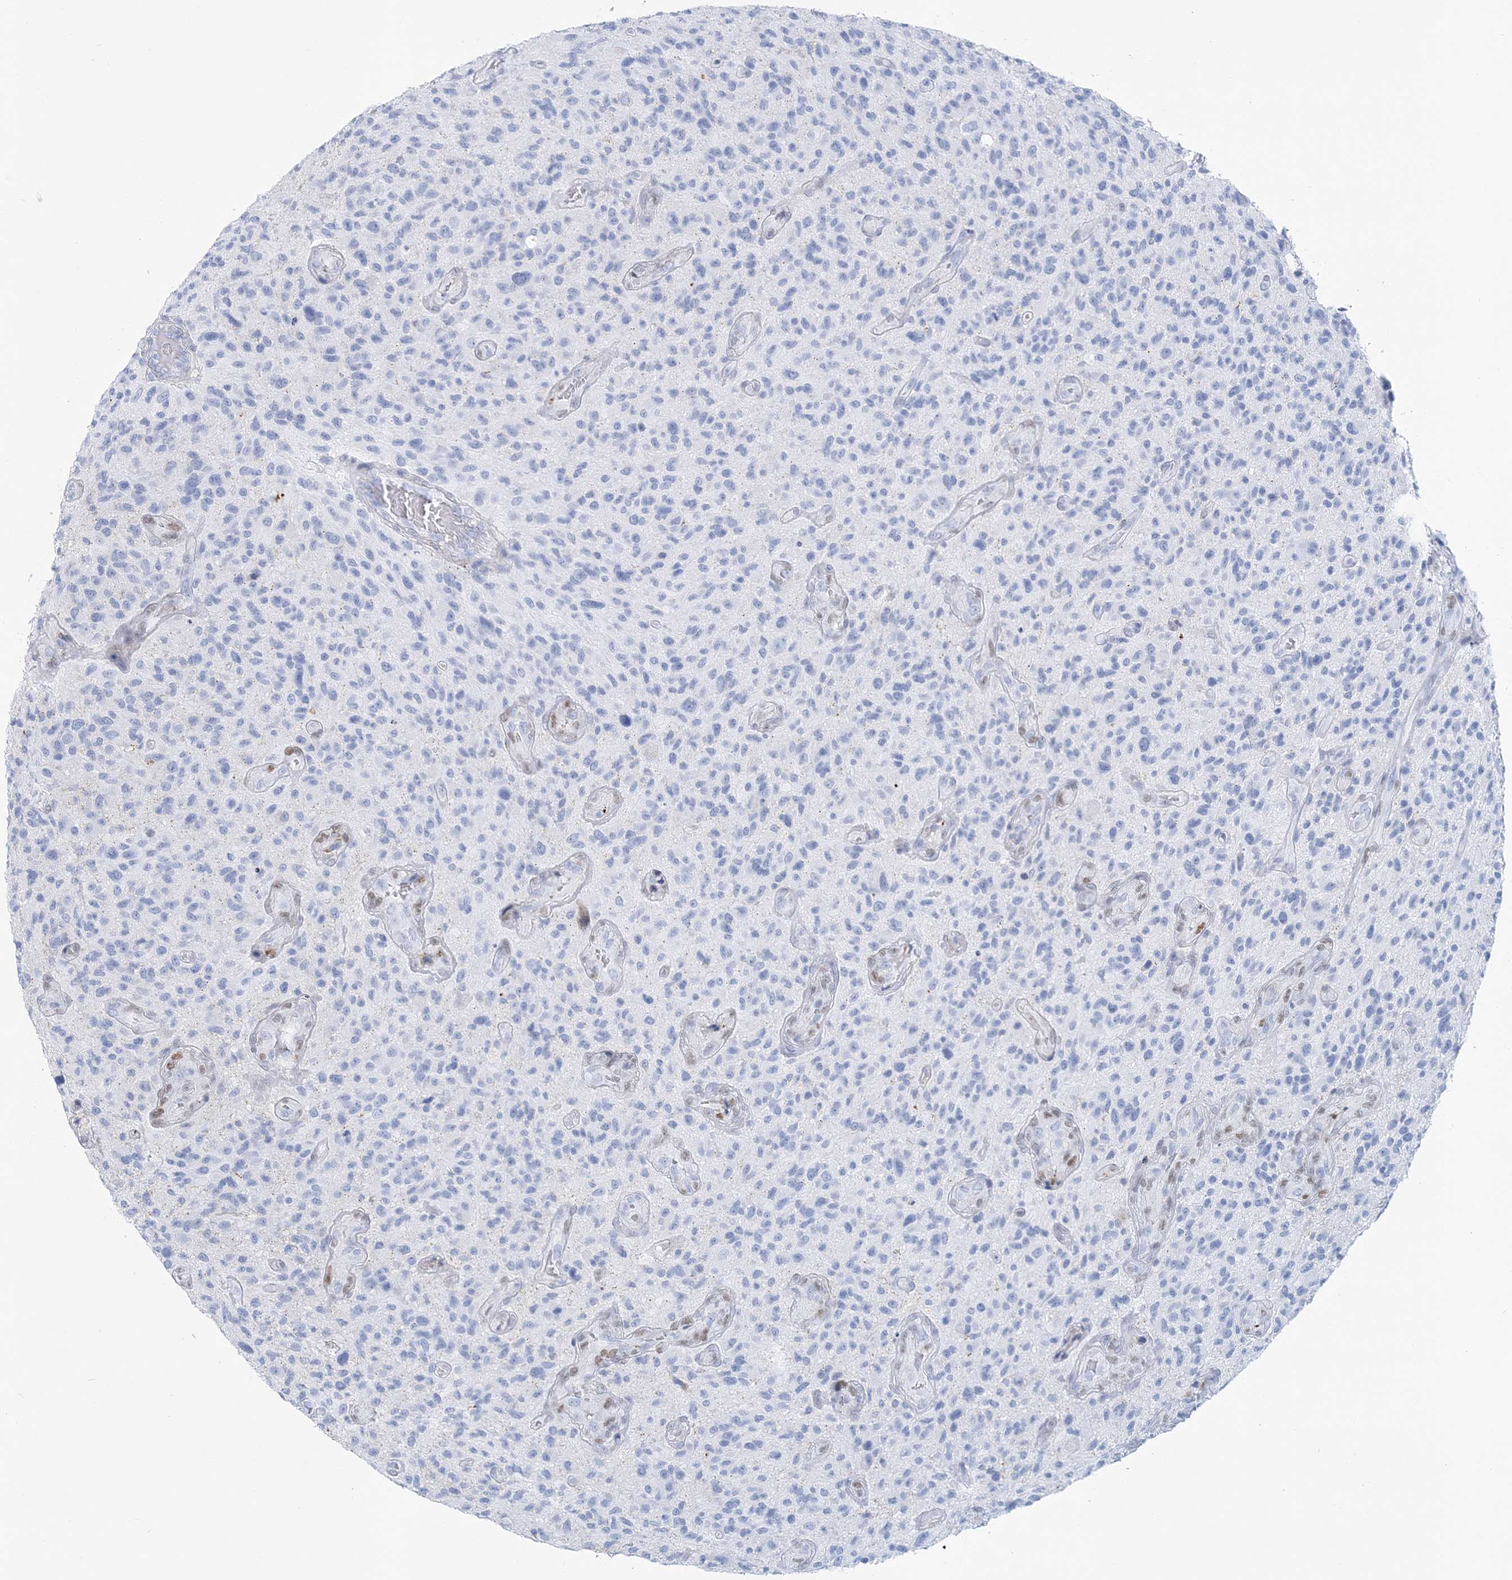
{"staining": {"intensity": "negative", "quantity": "none", "location": "none"}, "tissue": "glioma", "cell_type": "Tumor cells", "image_type": "cancer", "snomed": [{"axis": "morphology", "description": "Glioma, malignant, High grade"}, {"axis": "topography", "description": "Brain"}], "caption": "Malignant glioma (high-grade) was stained to show a protein in brown. There is no significant positivity in tumor cells. (DAB IHC with hematoxylin counter stain).", "gene": "NKX6-1", "patient": {"sex": "male", "age": 47}}